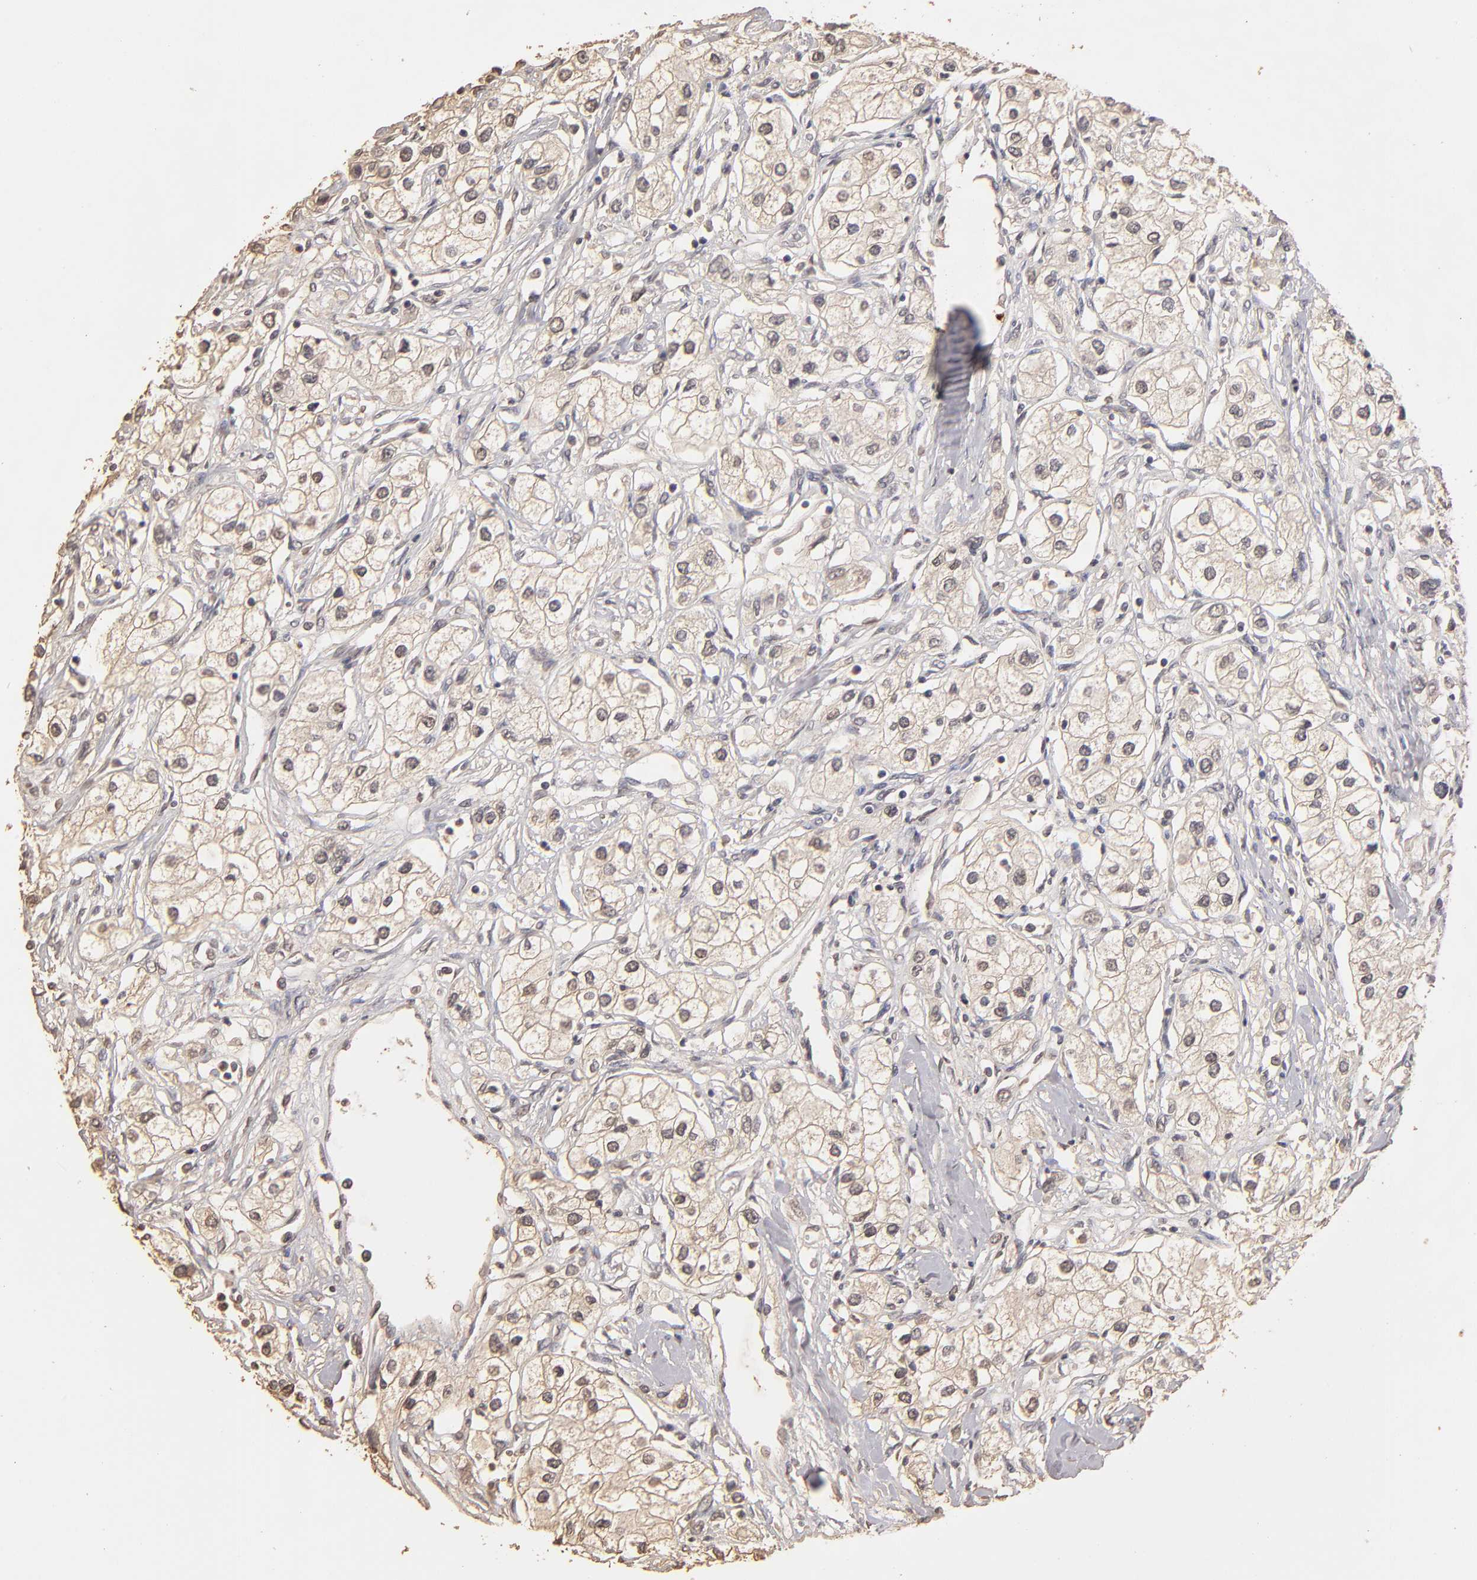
{"staining": {"intensity": "weak", "quantity": "25%-75%", "location": "cytoplasmic/membranous"}, "tissue": "renal cancer", "cell_type": "Tumor cells", "image_type": "cancer", "snomed": [{"axis": "morphology", "description": "Adenocarcinoma, NOS"}, {"axis": "topography", "description": "Kidney"}], "caption": "Tumor cells display weak cytoplasmic/membranous staining in about 25%-75% of cells in adenocarcinoma (renal). The staining was performed using DAB (3,3'-diaminobenzidine) to visualize the protein expression in brown, while the nuclei were stained in blue with hematoxylin (Magnification: 20x).", "gene": "OPHN1", "patient": {"sex": "male", "age": 57}}